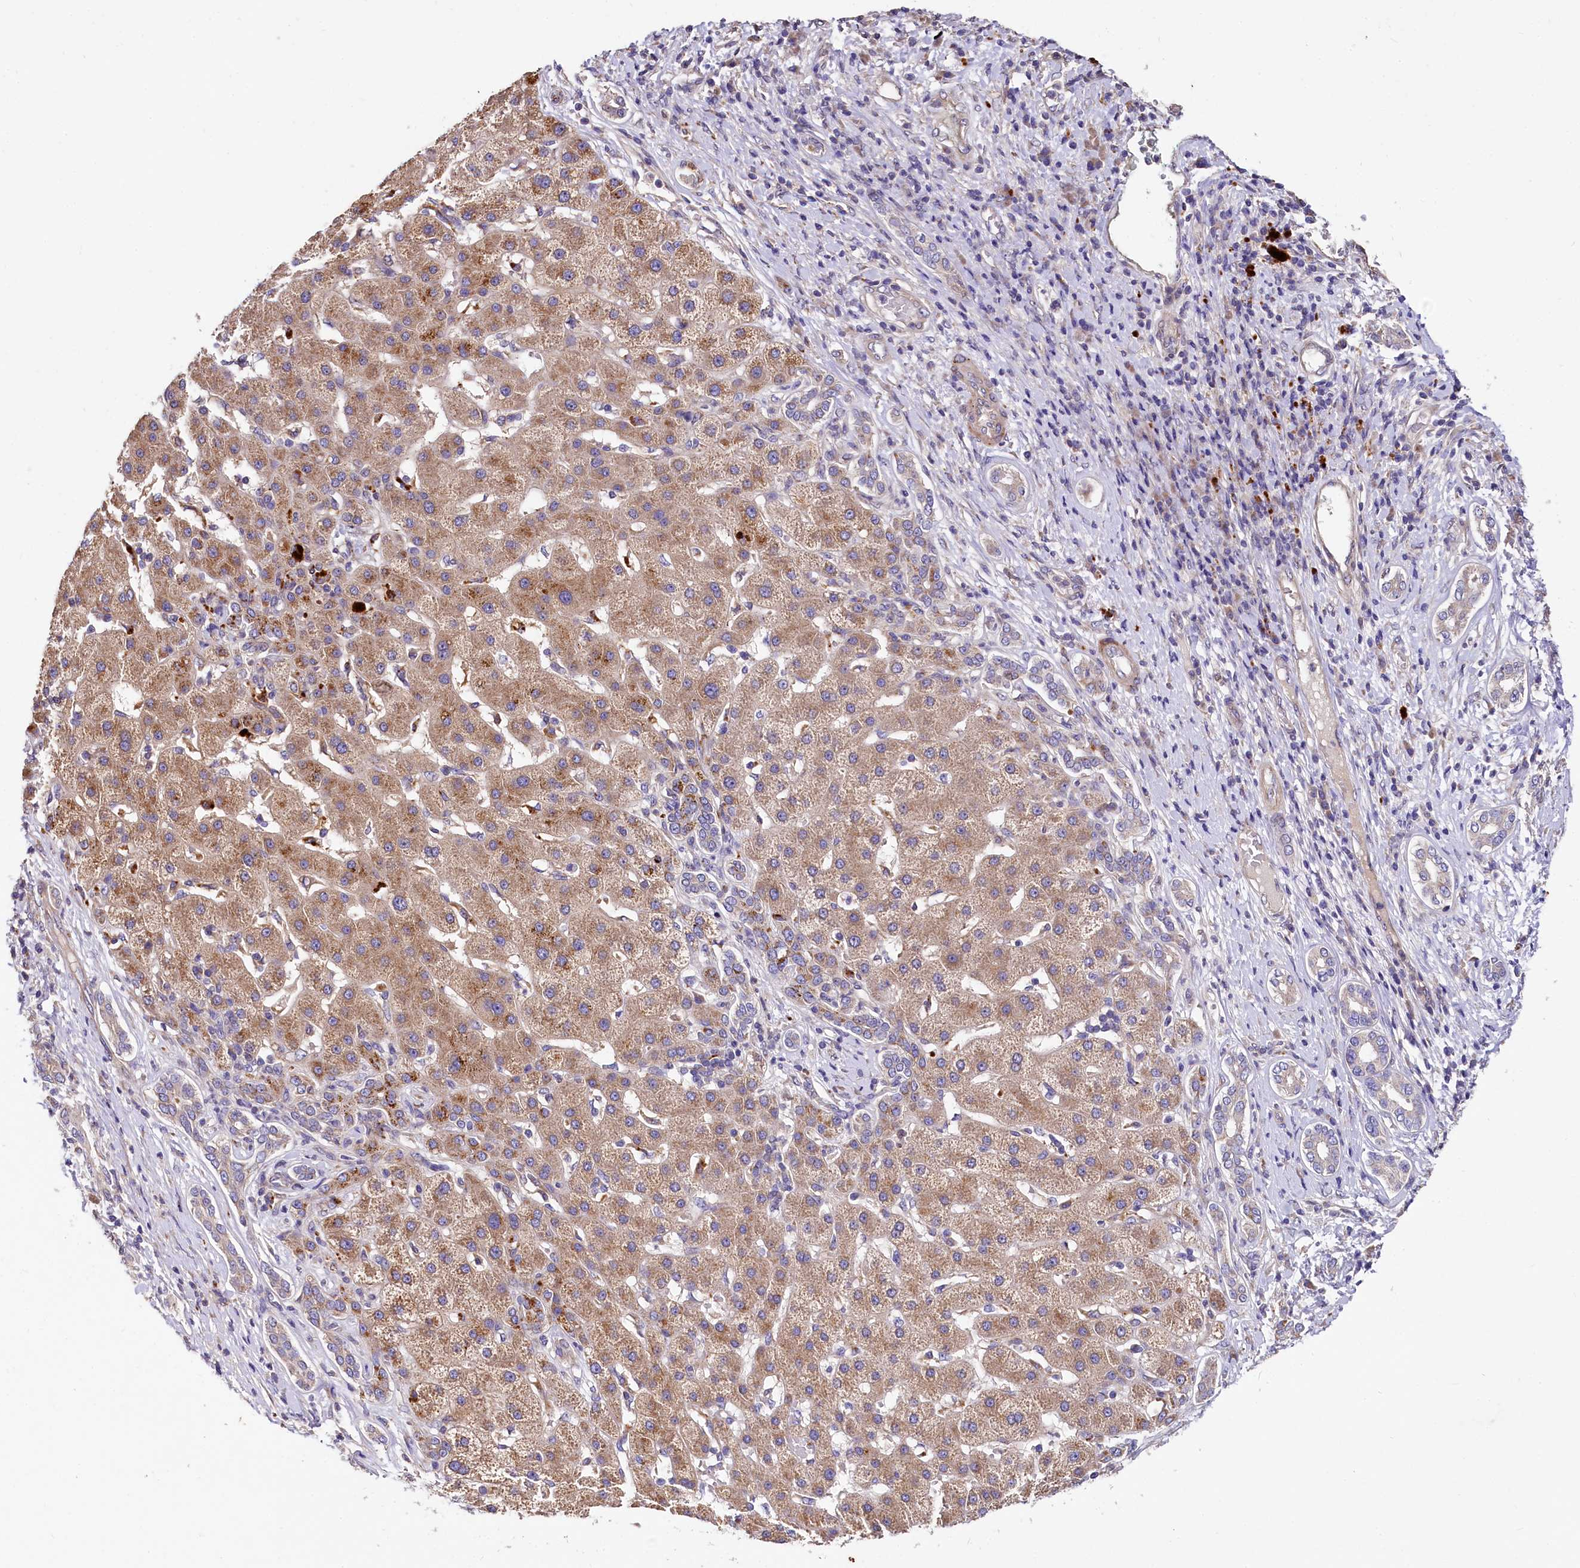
{"staining": {"intensity": "moderate", "quantity": "25%-75%", "location": "cytoplasmic/membranous"}, "tissue": "liver cancer", "cell_type": "Tumor cells", "image_type": "cancer", "snomed": [{"axis": "morphology", "description": "Carcinoma, Hepatocellular, NOS"}, {"axis": "topography", "description": "Liver"}], "caption": "Liver hepatocellular carcinoma stained for a protein (brown) exhibits moderate cytoplasmic/membranous positive staining in about 25%-75% of tumor cells.", "gene": "SPRYD3", "patient": {"sex": "male", "age": 65}}